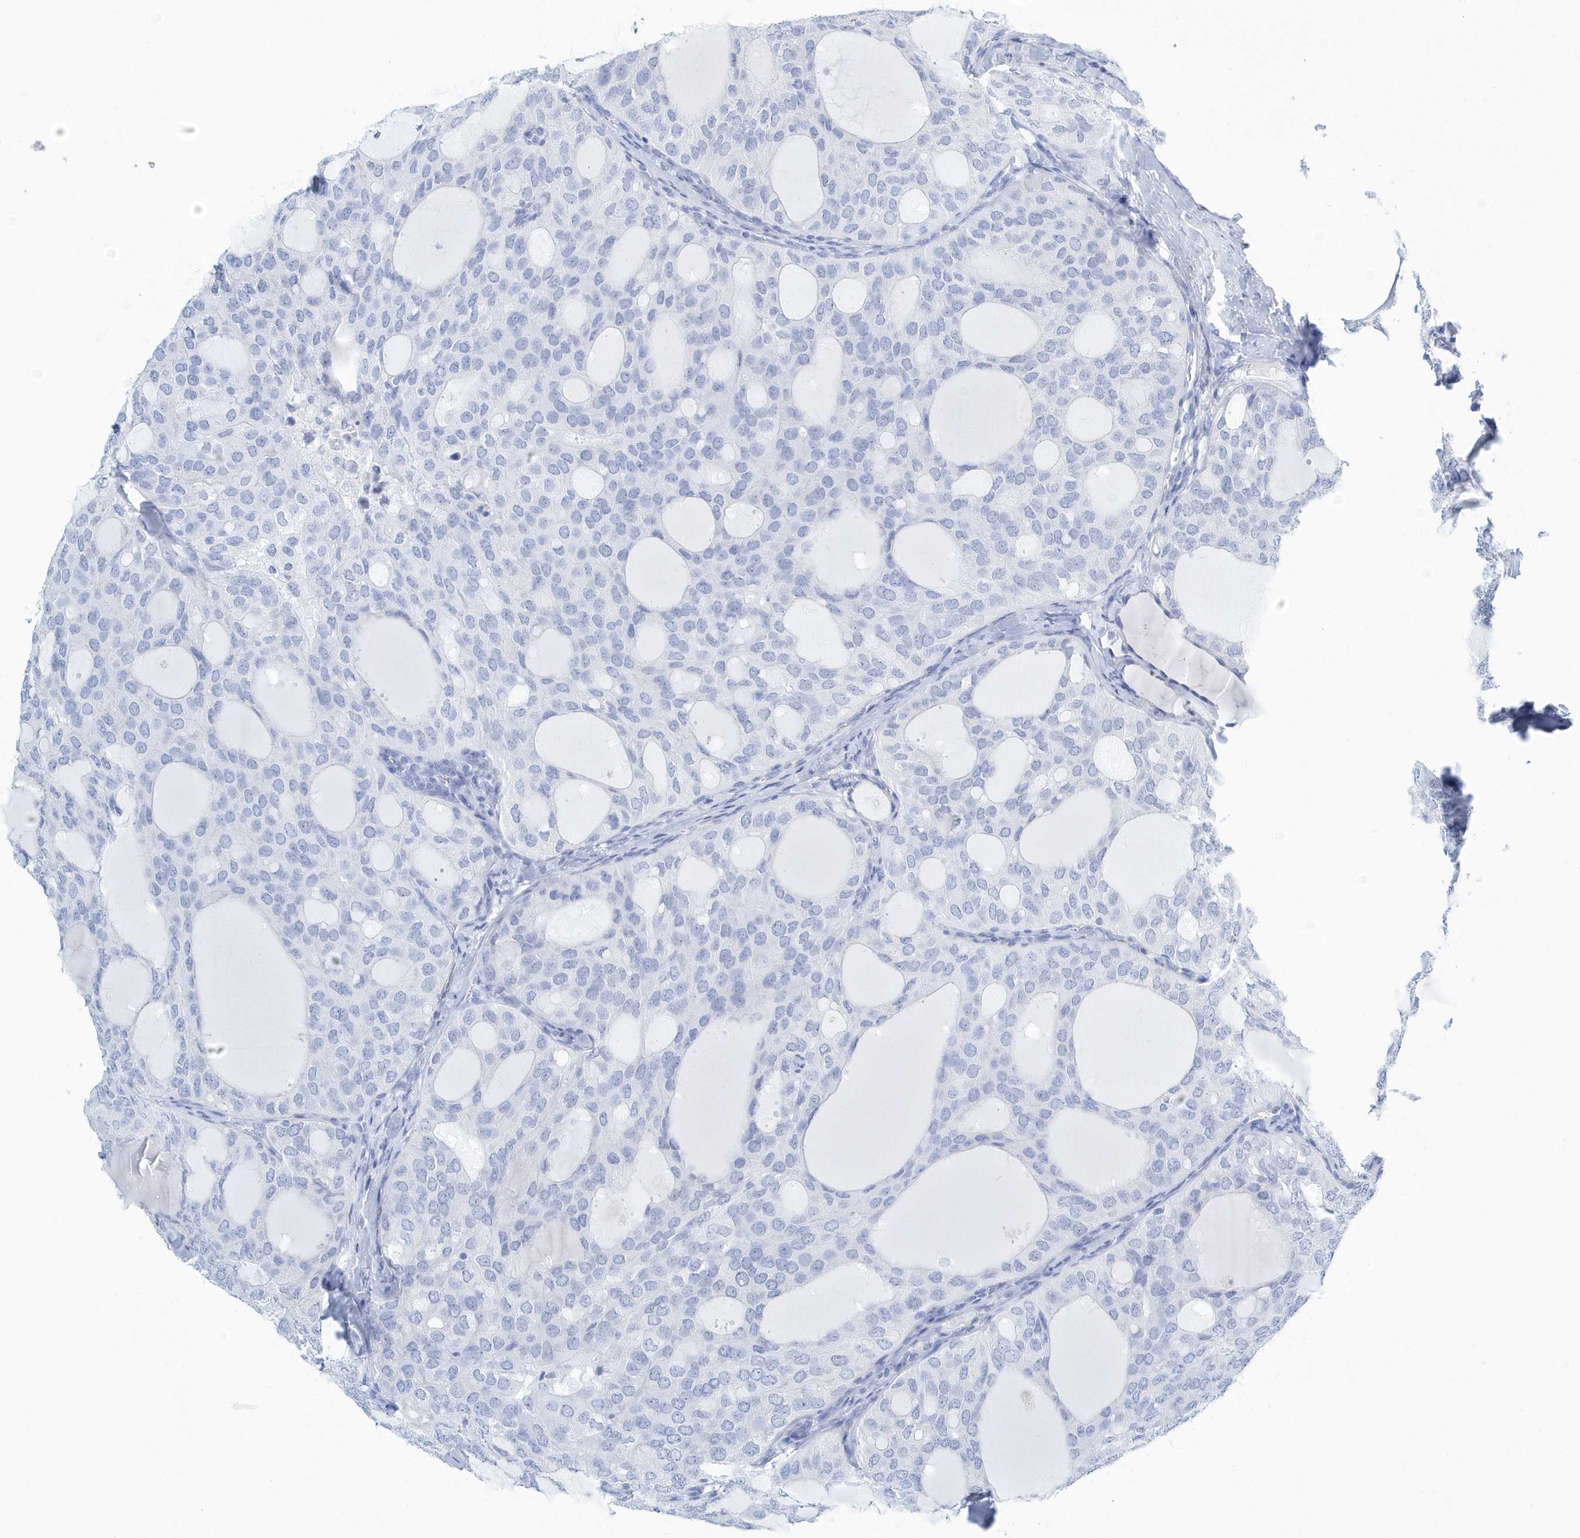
{"staining": {"intensity": "negative", "quantity": "none", "location": "none"}, "tissue": "thyroid cancer", "cell_type": "Tumor cells", "image_type": "cancer", "snomed": [{"axis": "morphology", "description": "Follicular adenoma carcinoma, NOS"}, {"axis": "topography", "description": "Thyroid gland"}], "caption": "A histopathology image of human follicular adenoma carcinoma (thyroid) is negative for staining in tumor cells.", "gene": "PTPRO", "patient": {"sex": "male", "age": 75}}